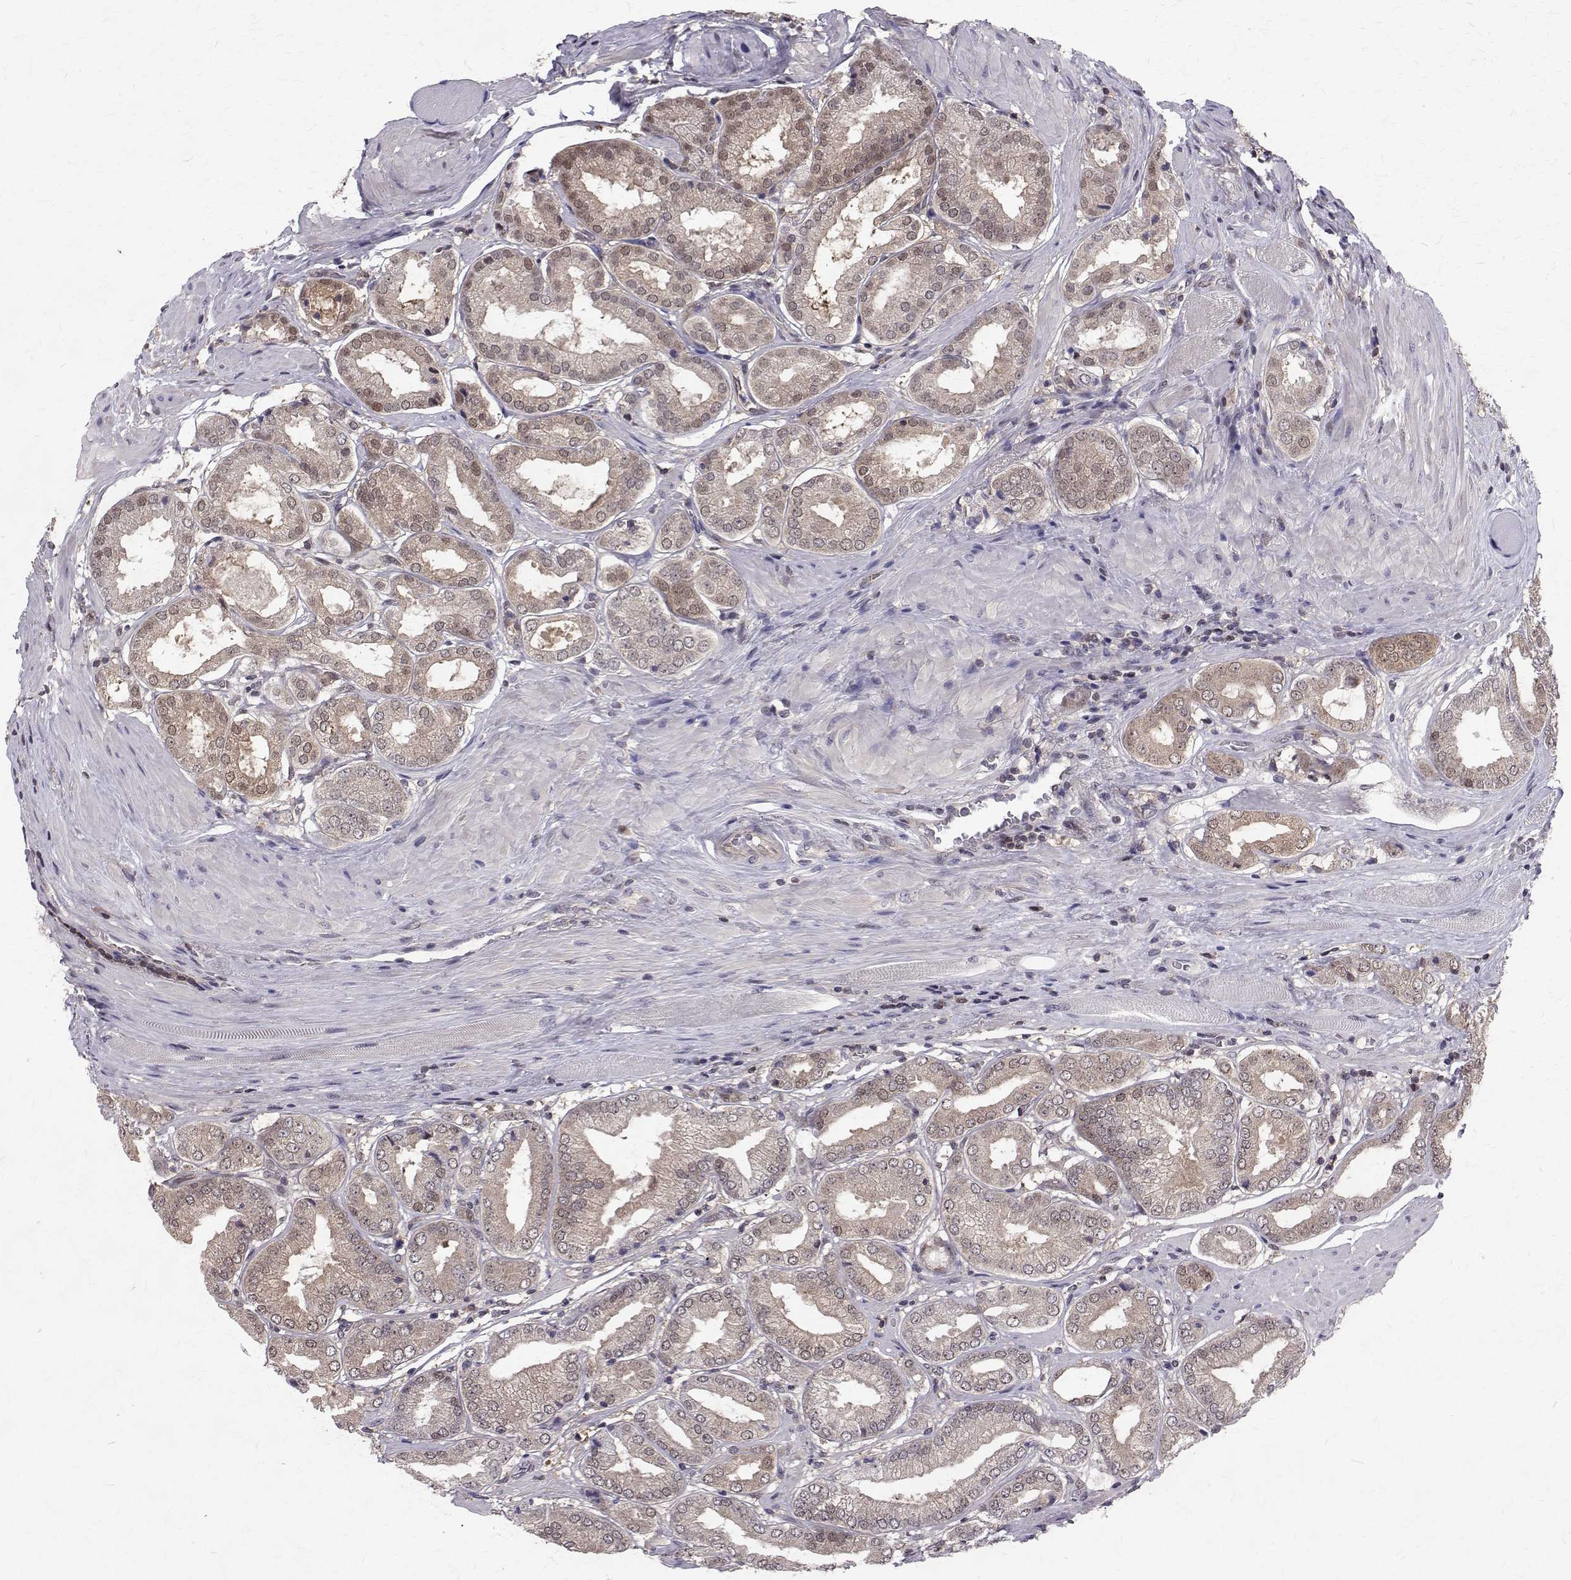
{"staining": {"intensity": "weak", "quantity": ">75%", "location": "cytoplasmic/membranous,nuclear"}, "tissue": "prostate cancer", "cell_type": "Tumor cells", "image_type": "cancer", "snomed": [{"axis": "morphology", "description": "Adenocarcinoma, NOS"}, {"axis": "topography", "description": "Prostate"}], "caption": "Protein expression by immunohistochemistry displays weak cytoplasmic/membranous and nuclear positivity in approximately >75% of tumor cells in adenocarcinoma (prostate).", "gene": "NIF3L1", "patient": {"sex": "male", "age": 63}}